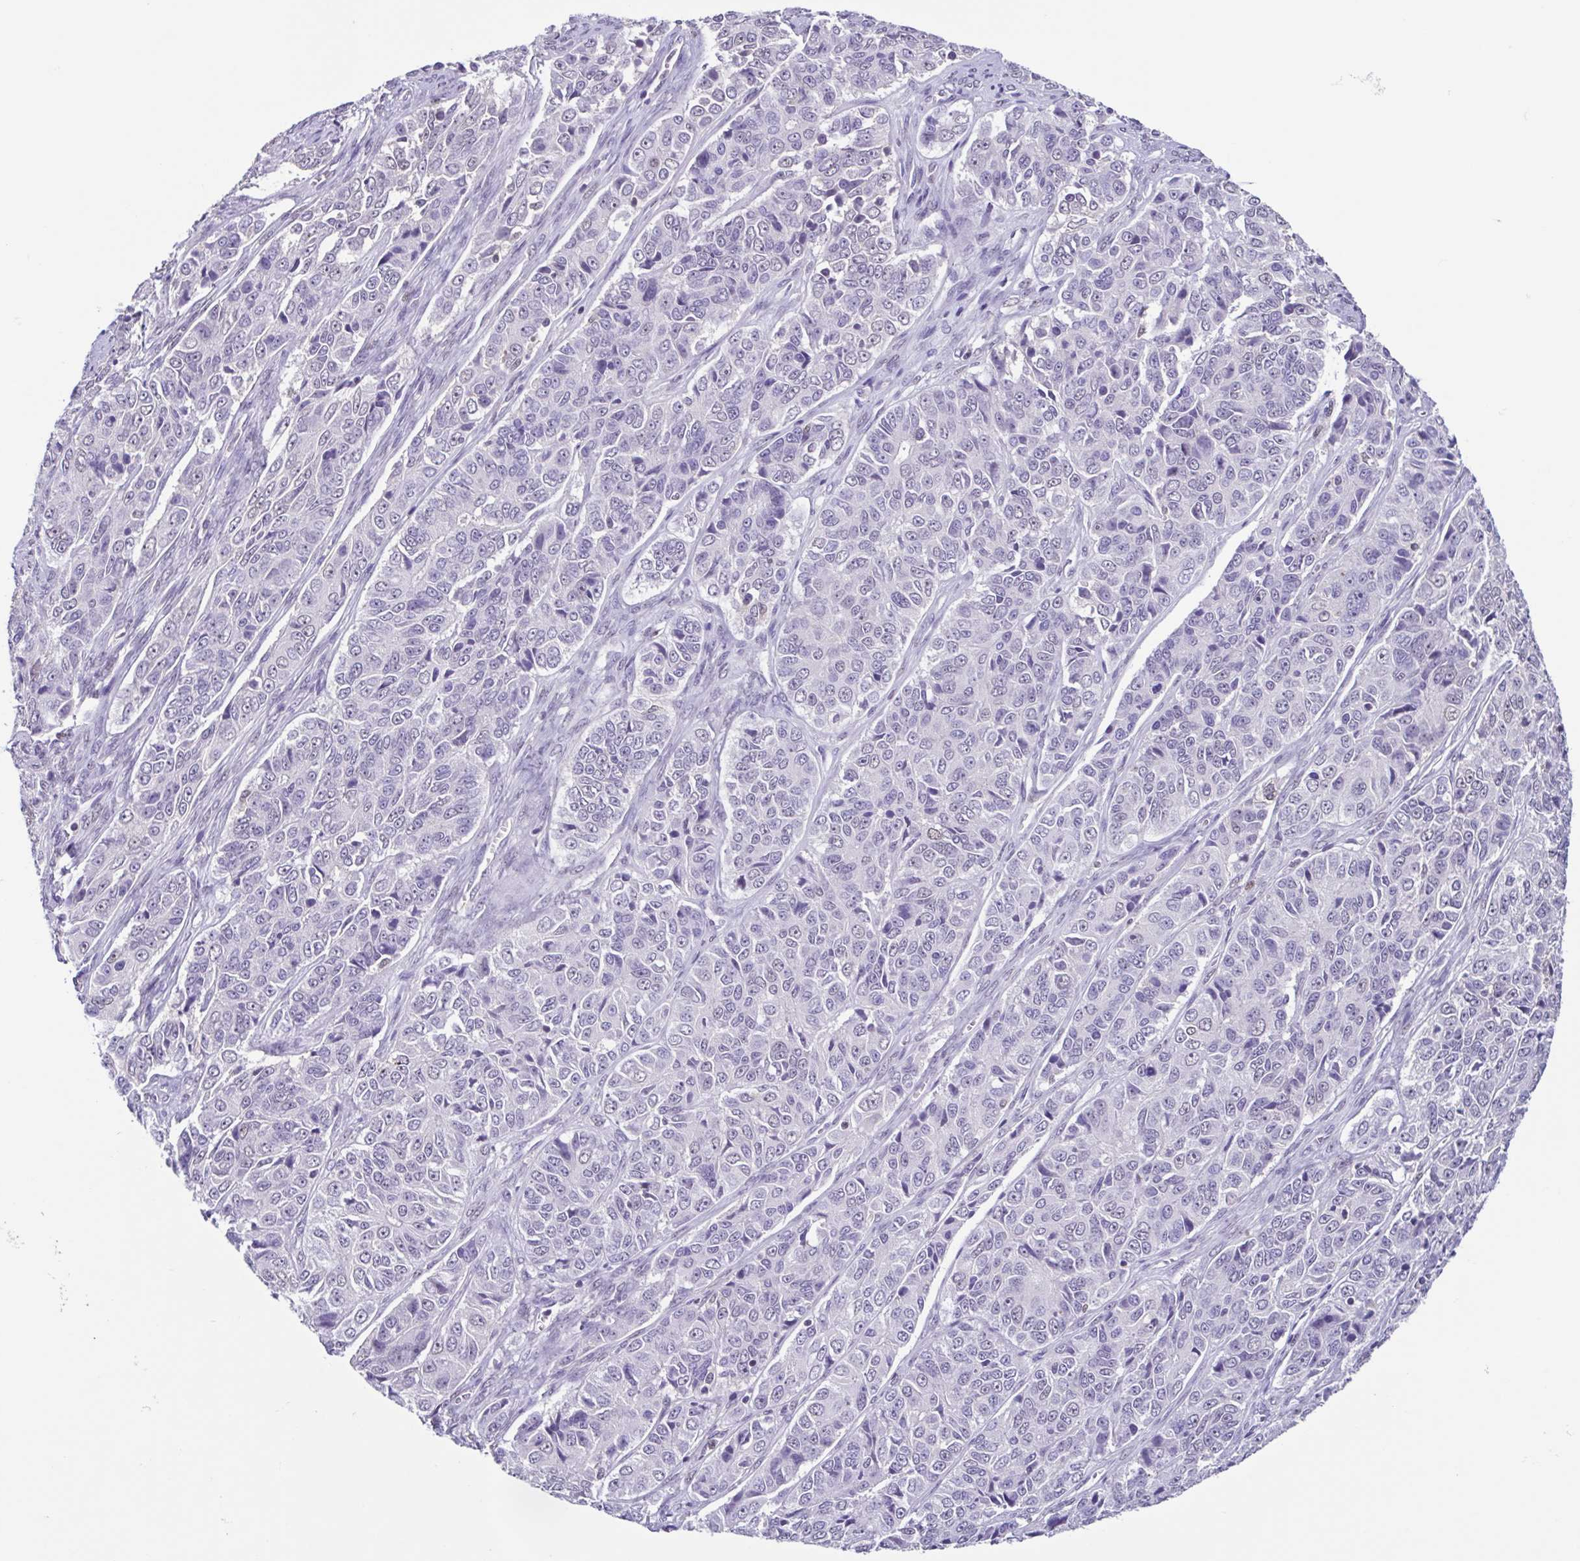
{"staining": {"intensity": "negative", "quantity": "none", "location": "none"}, "tissue": "ovarian cancer", "cell_type": "Tumor cells", "image_type": "cancer", "snomed": [{"axis": "morphology", "description": "Carcinoma, endometroid"}, {"axis": "topography", "description": "Ovary"}], "caption": "This is an immunohistochemistry photomicrograph of human ovarian endometroid carcinoma. There is no staining in tumor cells.", "gene": "ACTRT3", "patient": {"sex": "female", "age": 51}}